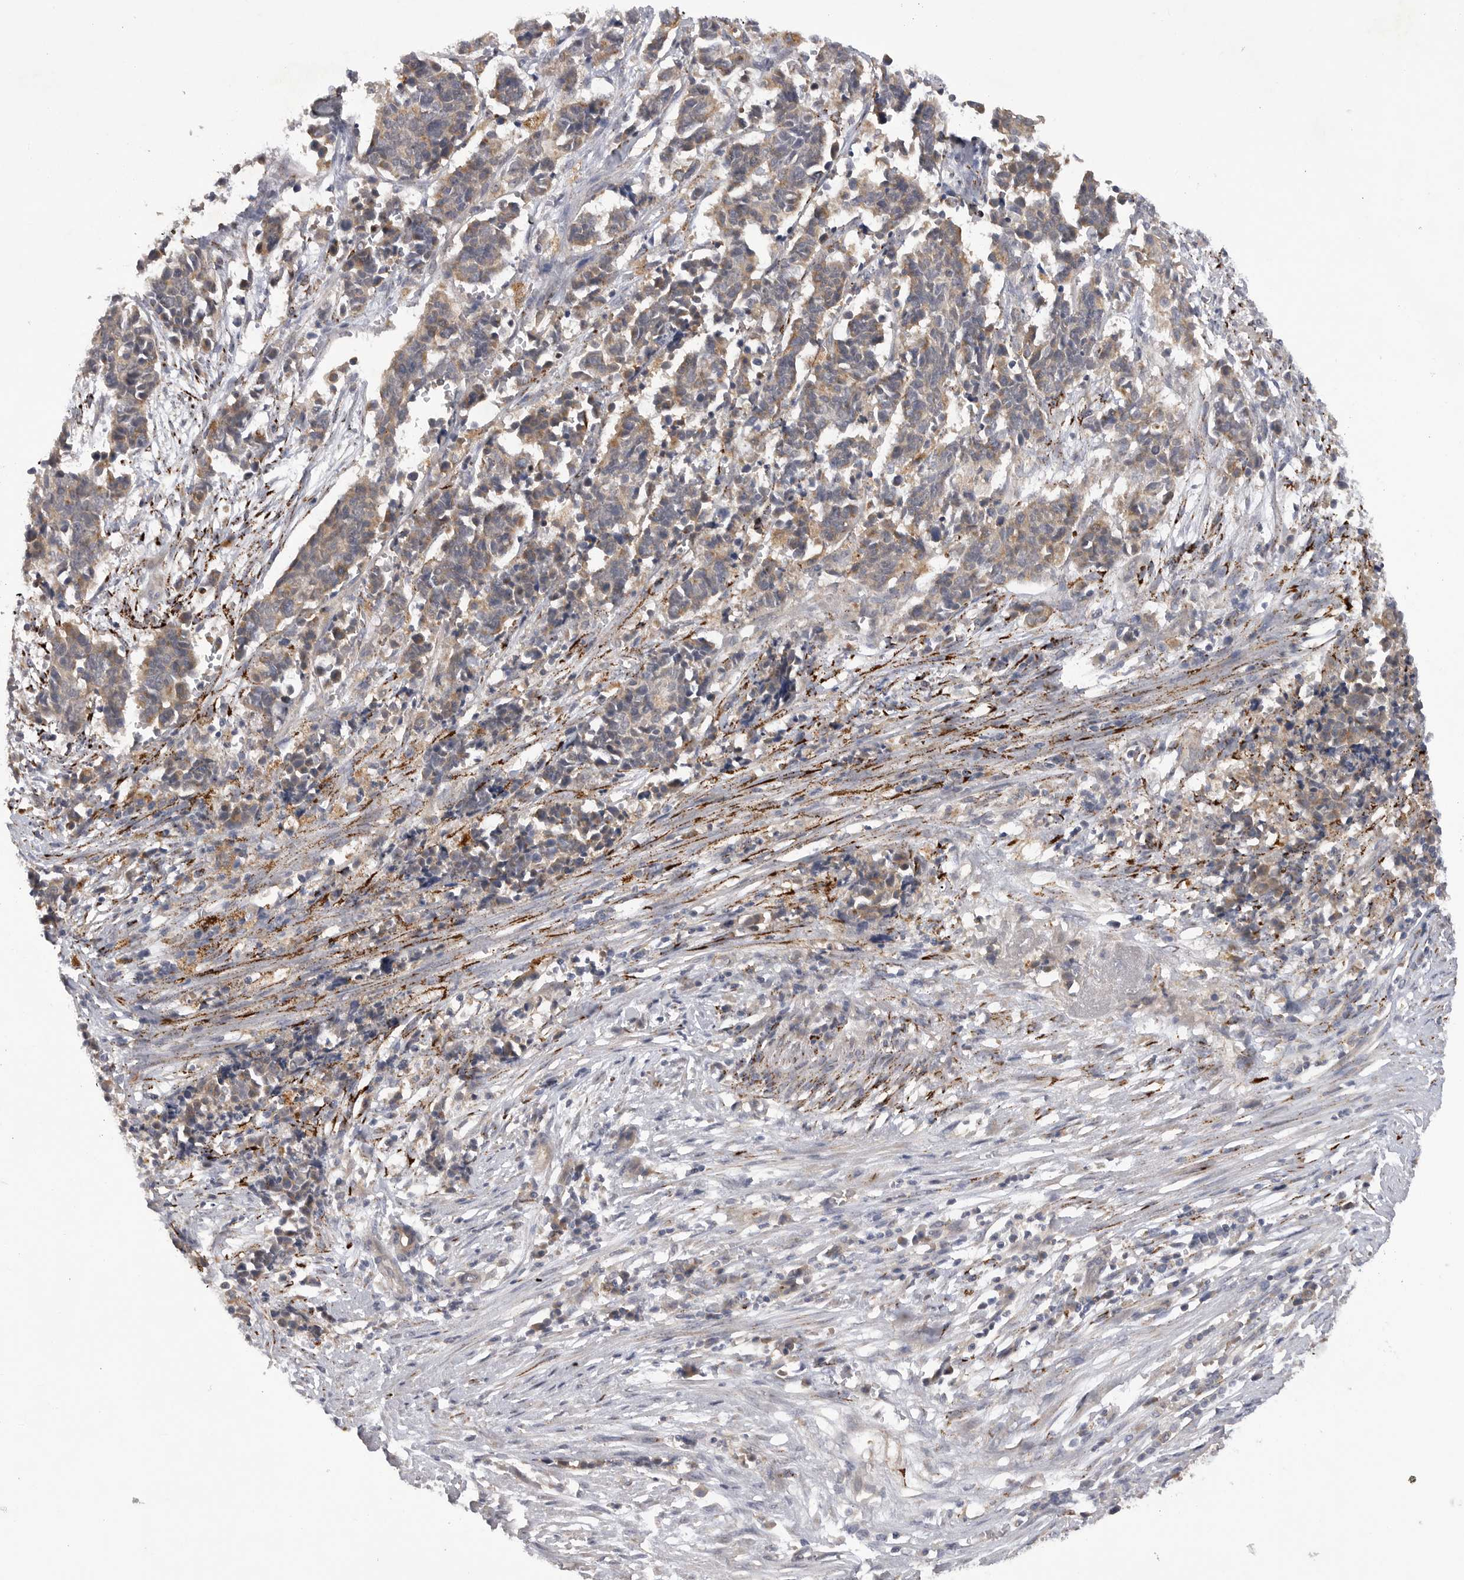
{"staining": {"intensity": "weak", "quantity": "25%-75%", "location": "cytoplasmic/membranous"}, "tissue": "cervical cancer", "cell_type": "Tumor cells", "image_type": "cancer", "snomed": [{"axis": "morphology", "description": "Normal tissue, NOS"}, {"axis": "morphology", "description": "Squamous cell carcinoma, NOS"}, {"axis": "topography", "description": "Cervix"}], "caption": "Tumor cells show low levels of weak cytoplasmic/membranous staining in about 25%-75% of cells in squamous cell carcinoma (cervical). Immunohistochemistry stains the protein in brown and the nuclei are stained blue.", "gene": "DHDDS", "patient": {"sex": "female", "age": 35}}